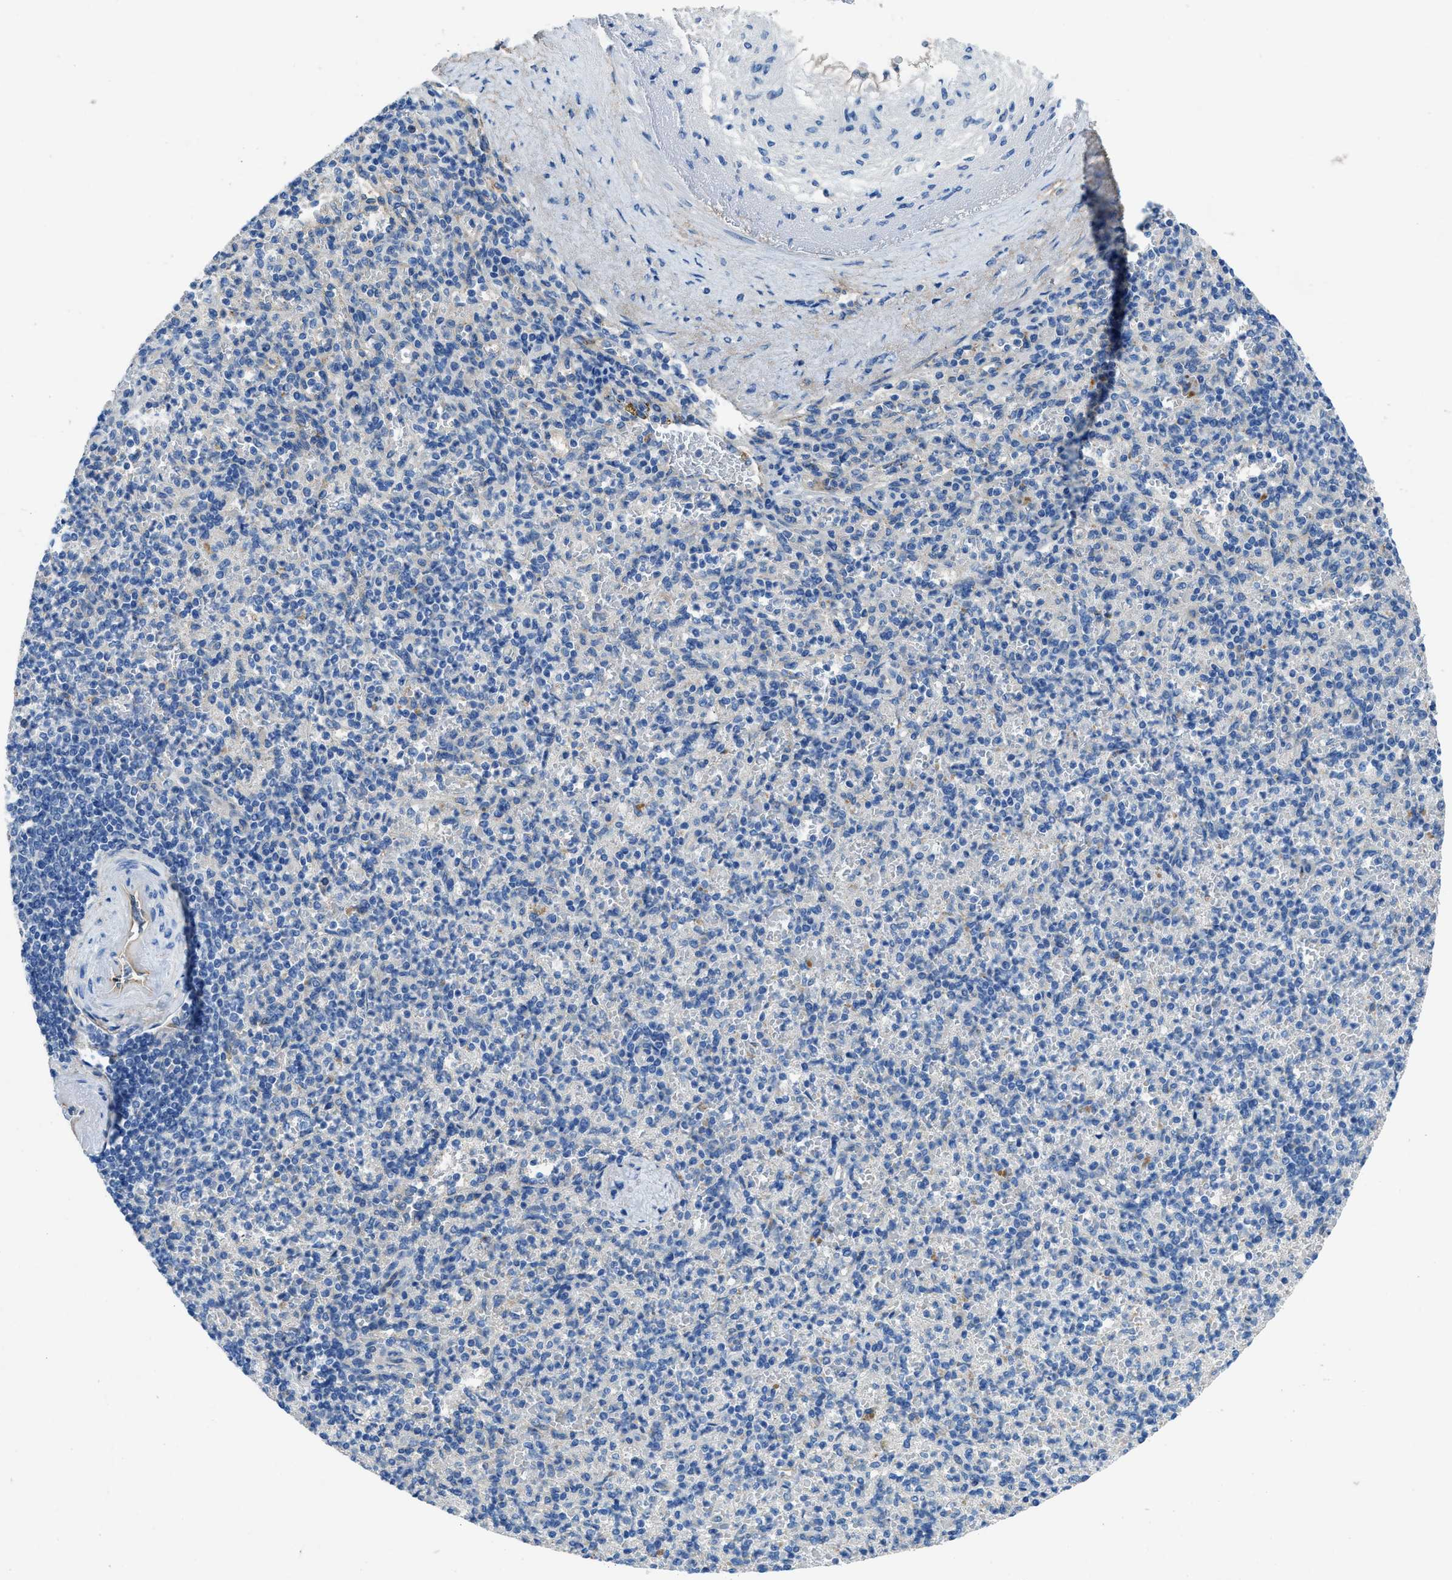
{"staining": {"intensity": "negative", "quantity": "none", "location": "none"}, "tissue": "spleen", "cell_type": "Cells in red pulp", "image_type": "normal", "snomed": [{"axis": "morphology", "description": "Normal tissue, NOS"}, {"axis": "topography", "description": "Spleen"}], "caption": "IHC photomicrograph of benign spleen: human spleen stained with DAB (3,3'-diaminobenzidine) exhibits no significant protein positivity in cells in red pulp.", "gene": "PTGFRN", "patient": {"sex": "female", "age": 74}}